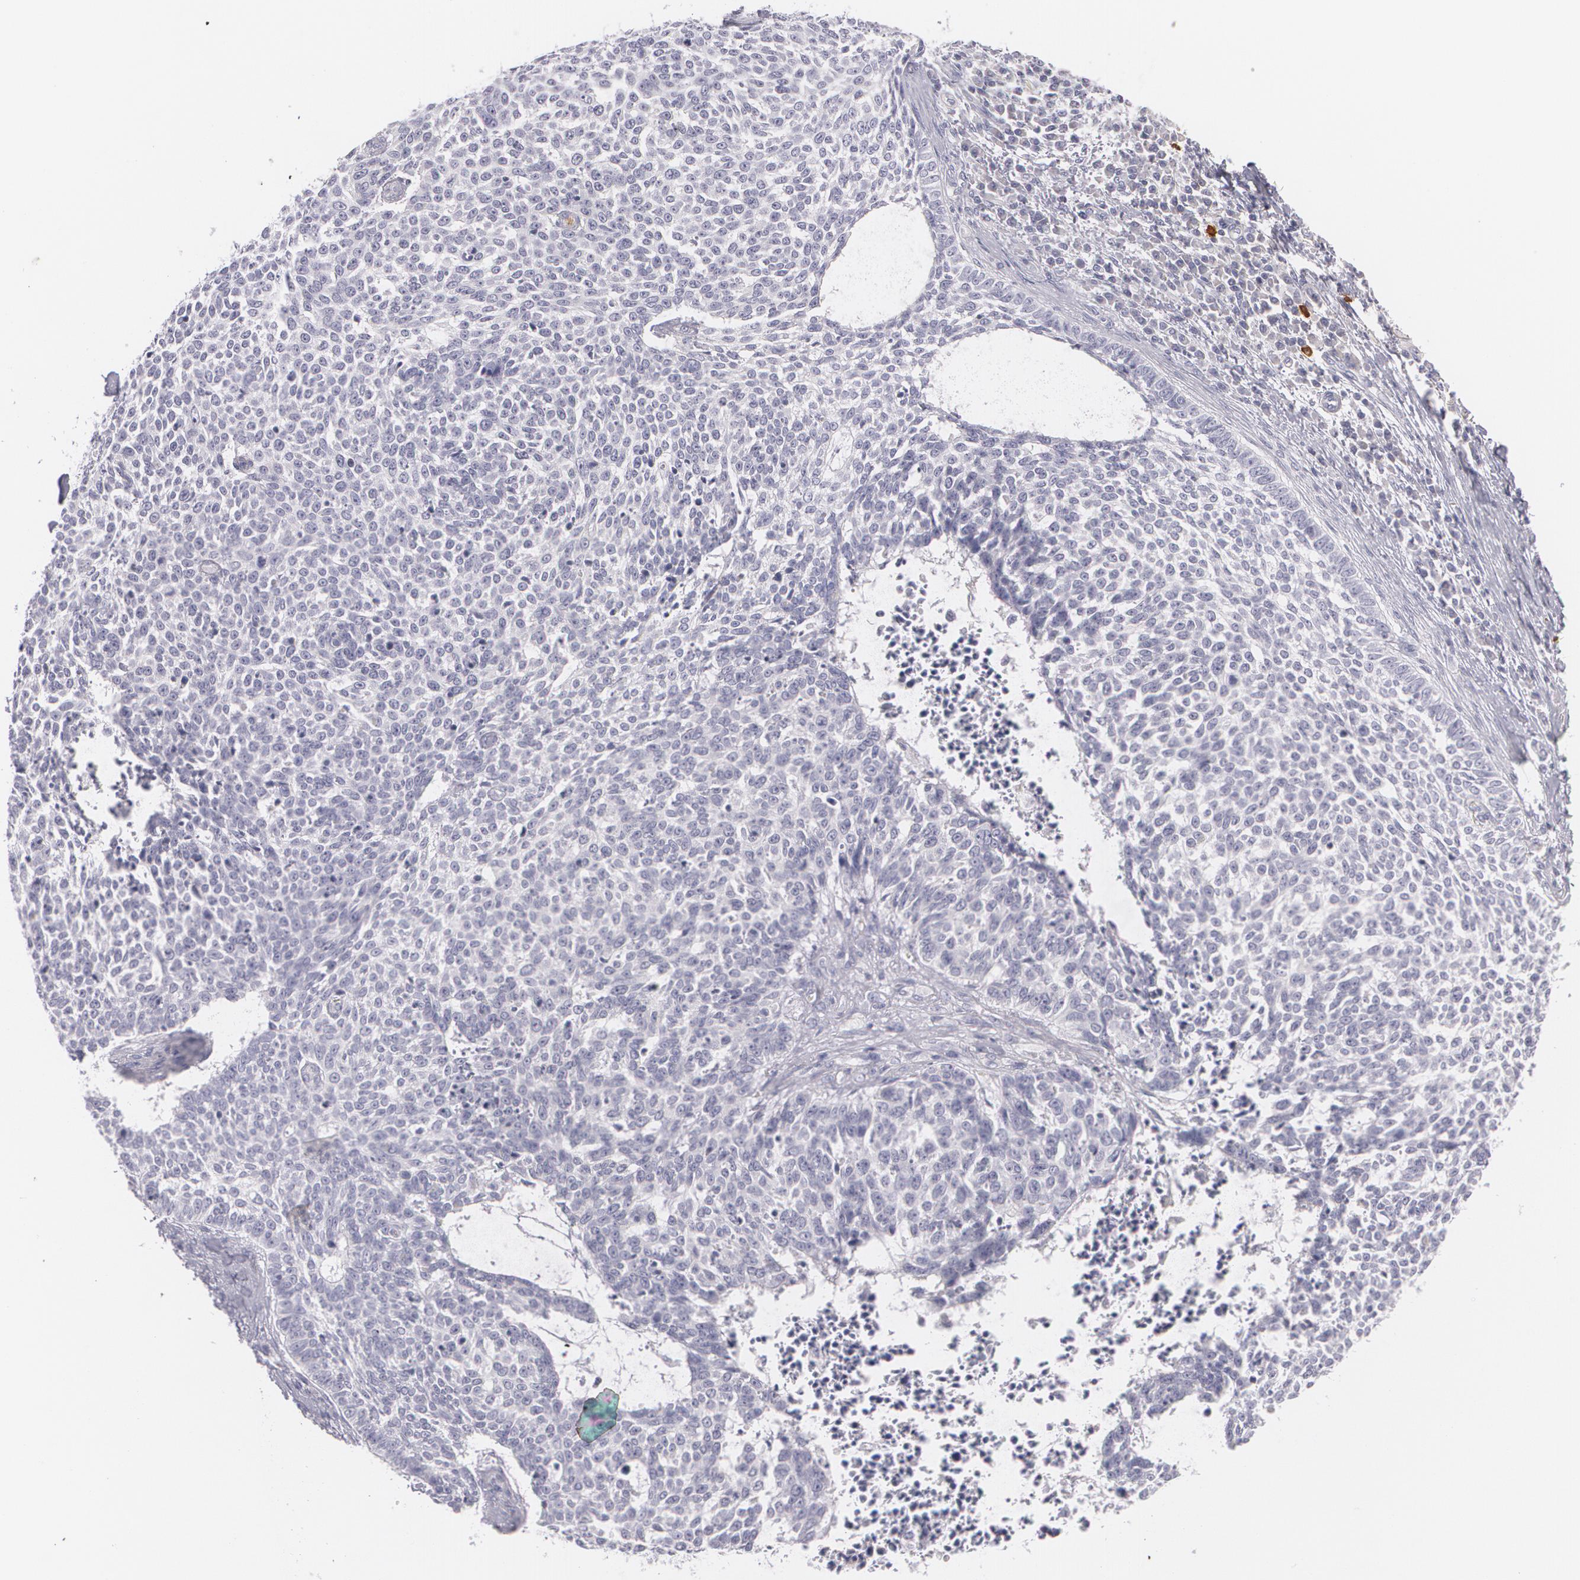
{"staining": {"intensity": "negative", "quantity": "none", "location": "none"}, "tissue": "skin cancer", "cell_type": "Tumor cells", "image_type": "cancer", "snomed": [{"axis": "morphology", "description": "Basal cell carcinoma"}, {"axis": "topography", "description": "Skin"}], "caption": "There is no significant positivity in tumor cells of skin basal cell carcinoma. (Brightfield microscopy of DAB (3,3'-diaminobenzidine) IHC at high magnification).", "gene": "FAM181A", "patient": {"sex": "female", "age": 89}}